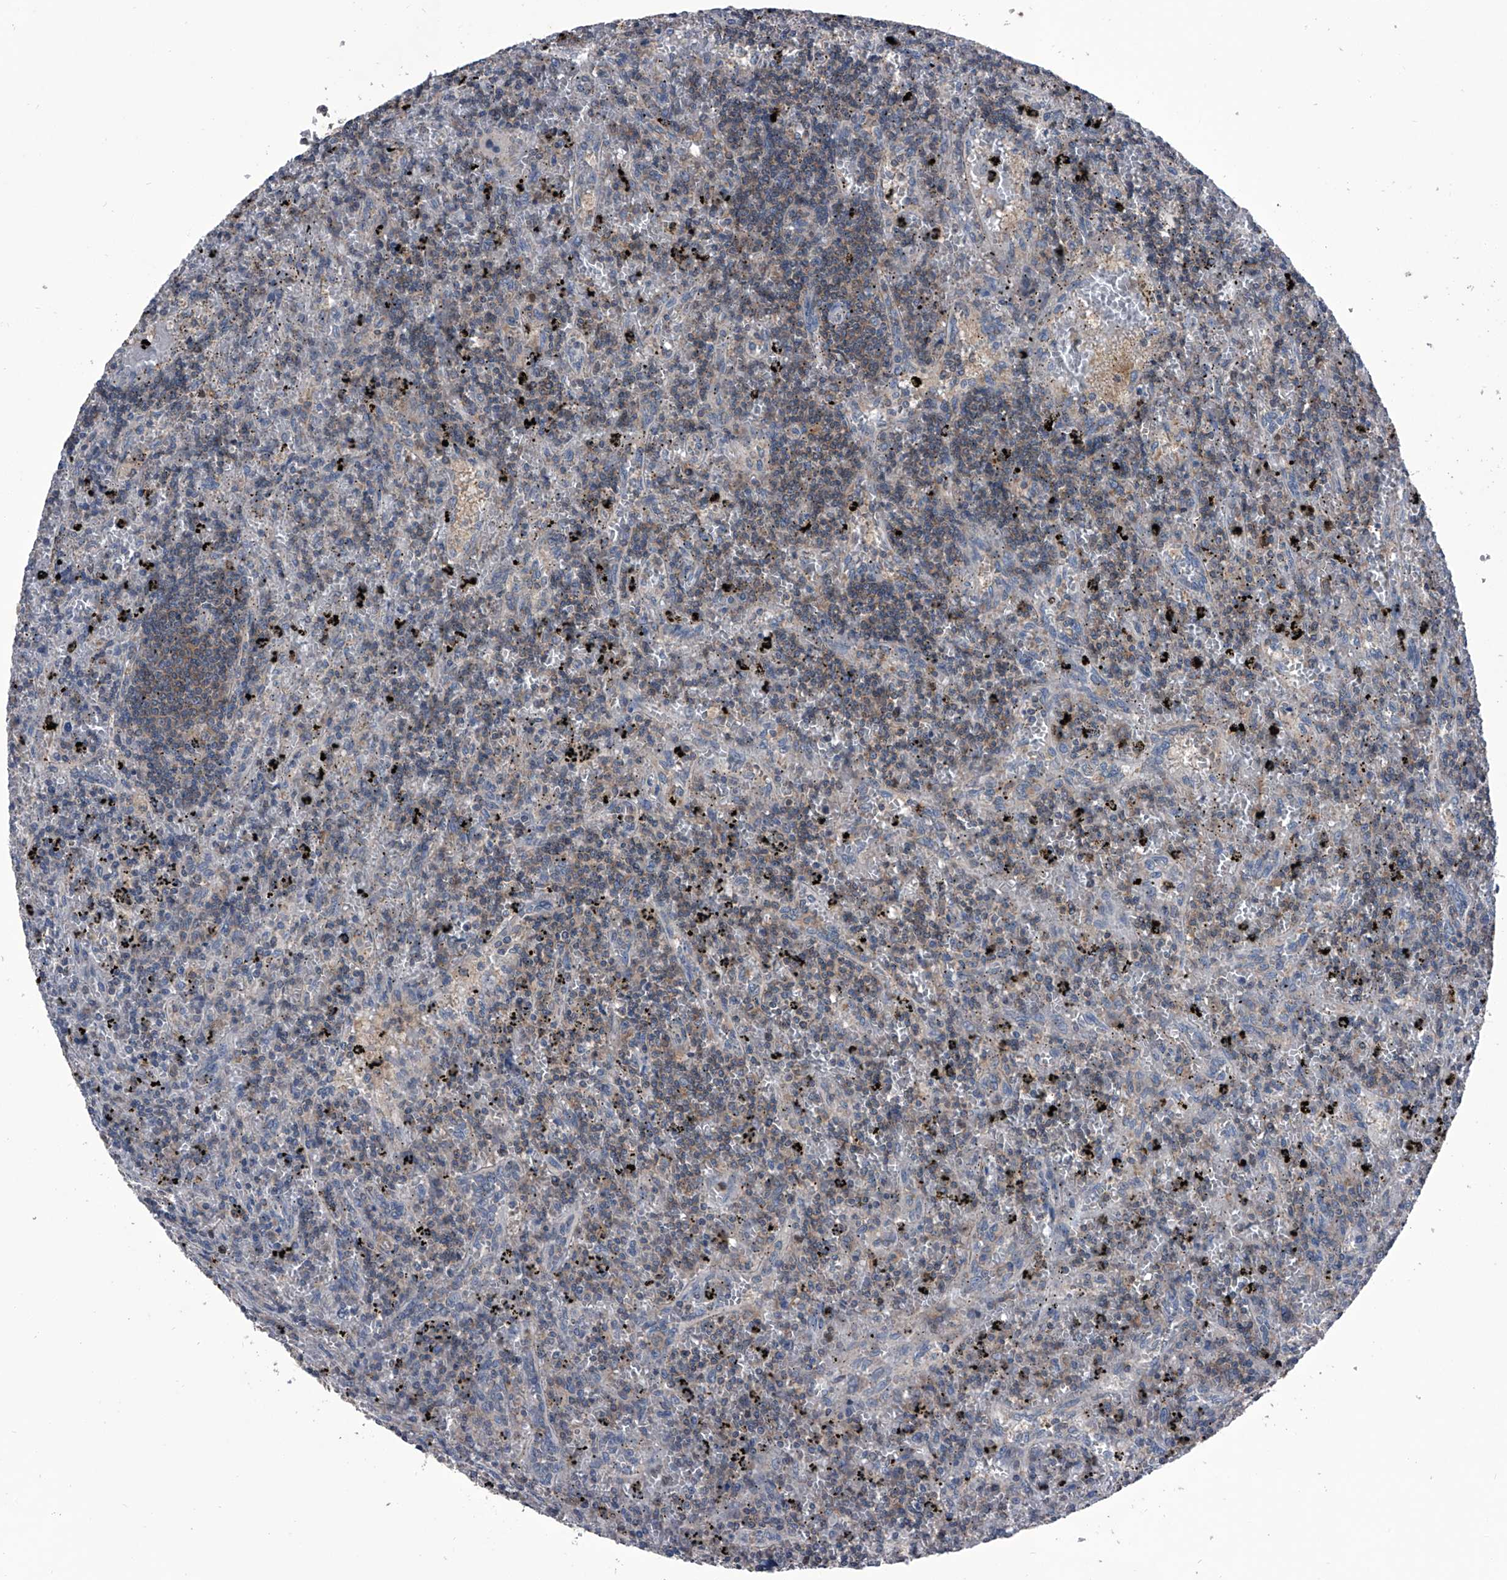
{"staining": {"intensity": "weak", "quantity": "<25%", "location": "cytoplasmic/membranous"}, "tissue": "lymphoma", "cell_type": "Tumor cells", "image_type": "cancer", "snomed": [{"axis": "morphology", "description": "Malignant lymphoma, non-Hodgkin's type, Low grade"}, {"axis": "topography", "description": "Spleen"}], "caption": "The histopathology image demonstrates no significant positivity in tumor cells of lymphoma. The staining is performed using DAB (3,3'-diaminobenzidine) brown chromogen with nuclei counter-stained in using hematoxylin.", "gene": "PIP5K1A", "patient": {"sex": "male", "age": 76}}